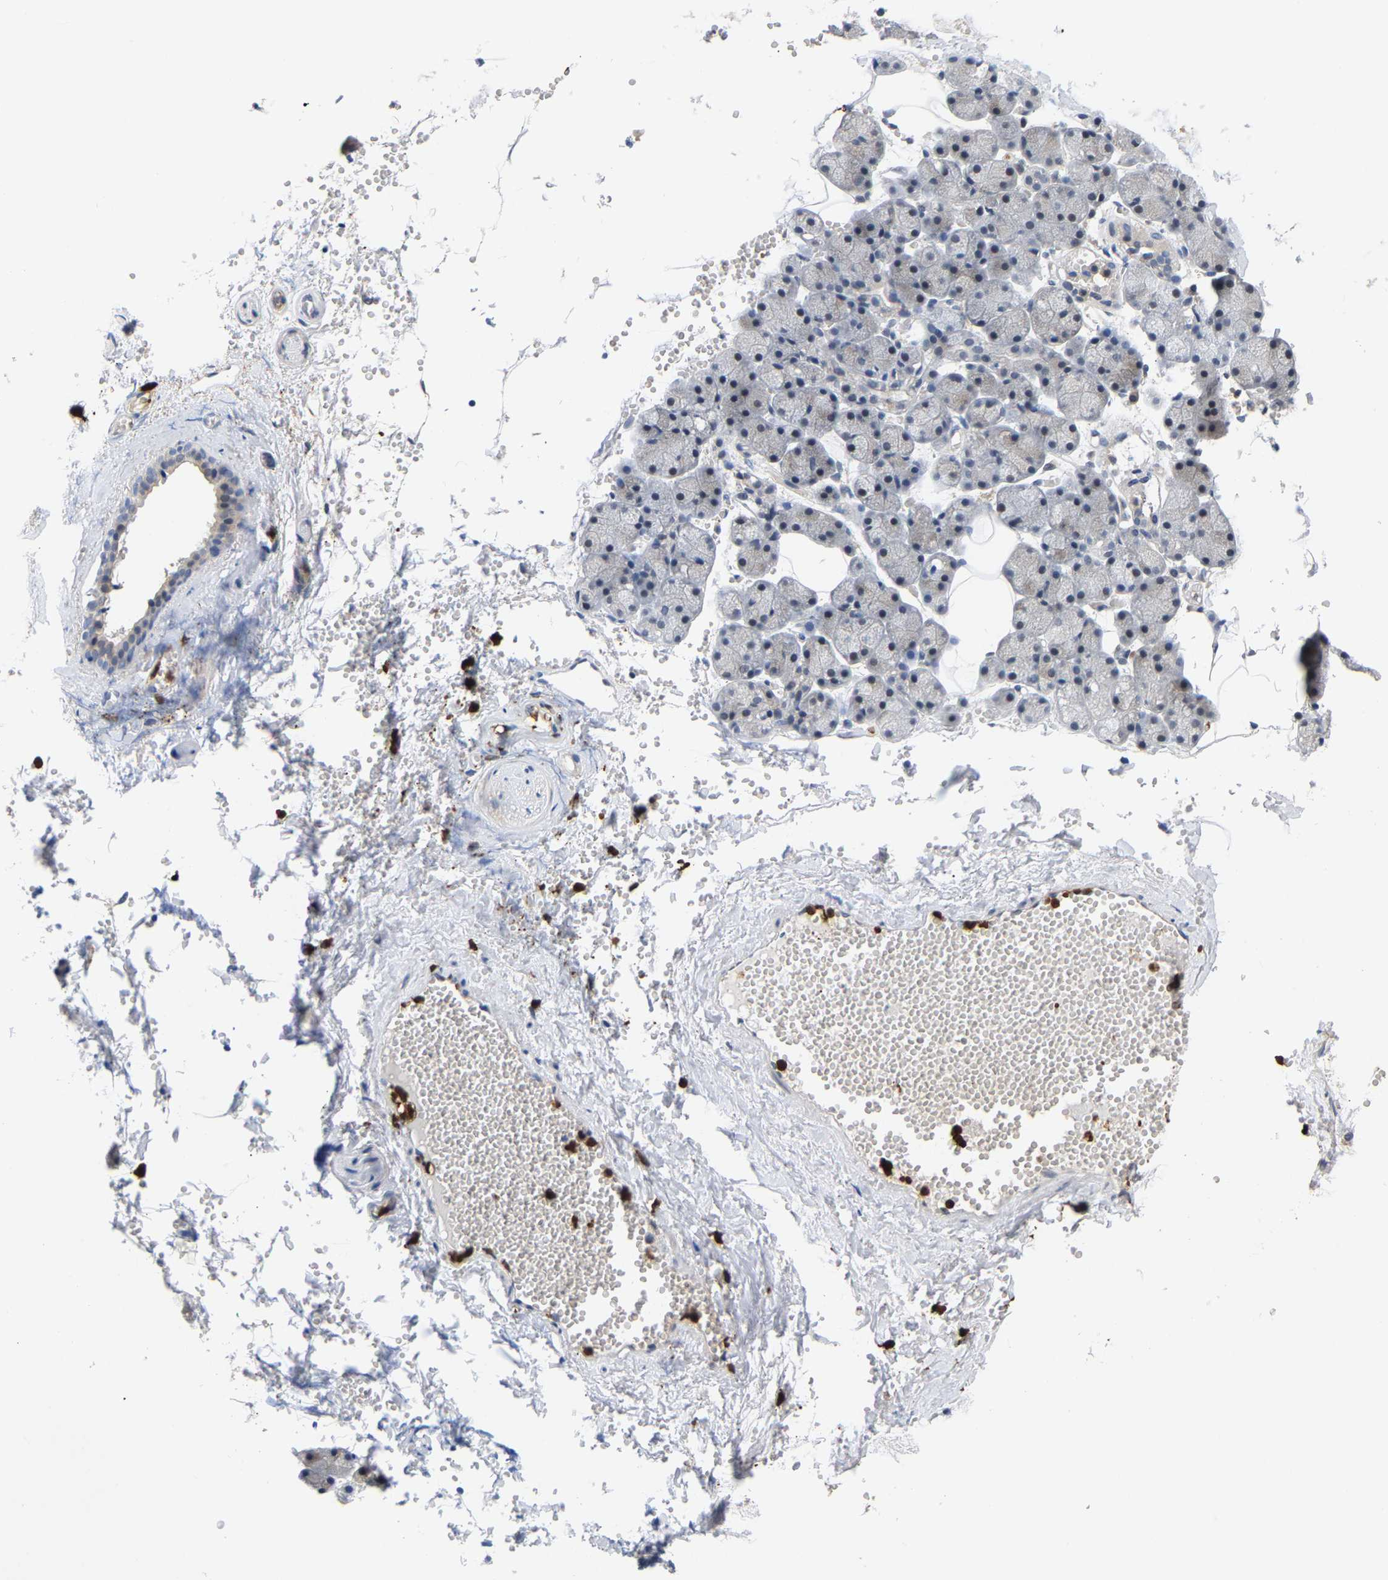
{"staining": {"intensity": "weak", "quantity": "<25%", "location": "cytoplasmic/membranous,nuclear"}, "tissue": "salivary gland", "cell_type": "Glandular cells", "image_type": "normal", "snomed": [{"axis": "morphology", "description": "Normal tissue, NOS"}, {"axis": "topography", "description": "Salivary gland"}], "caption": "Salivary gland was stained to show a protein in brown. There is no significant staining in glandular cells. The staining is performed using DAB (3,3'-diaminobenzidine) brown chromogen with nuclei counter-stained in using hematoxylin.", "gene": "TDRD7", "patient": {"sex": "male", "age": 62}}